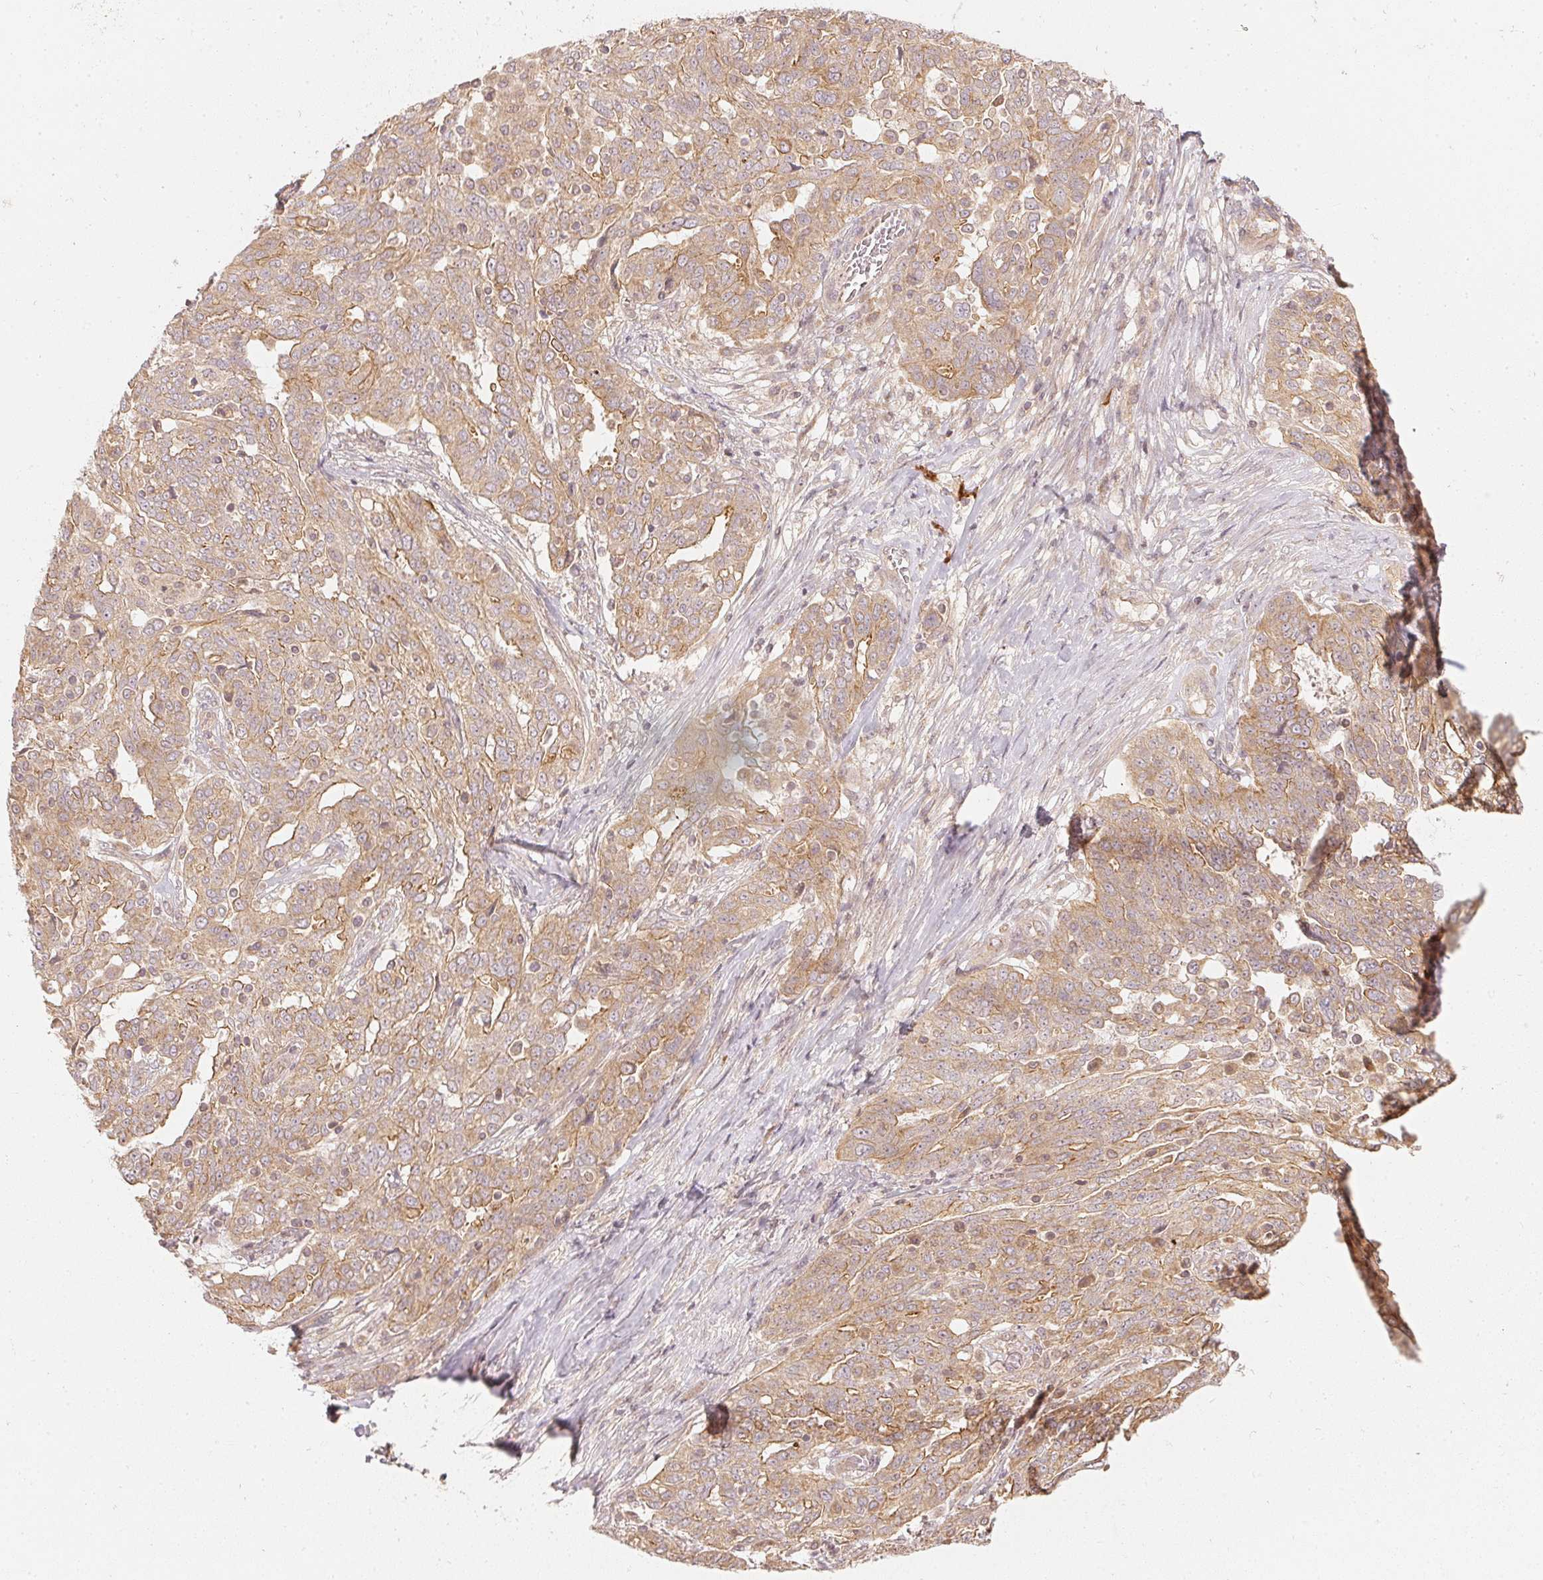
{"staining": {"intensity": "moderate", "quantity": ">75%", "location": "cytoplasmic/membranous"}, "tissue": "ovarian cancer", "cell_type": "Tumor cells", "image_type": "cancer", "snomed": [{"axis": "morphology", "description": "Cystadenocarcinoma, serous, NOS"}, {"axis": "topography", "description": "Ovary"}], "caption": "Ovarian serous cystadenocarcinoma stained for a protein (brown) shows moderate cytoplasmic/membranous positive positivity in about >75% of tumor cells.", "gene": "WDR54", "patient": {"sex": "female", "age": 67}}